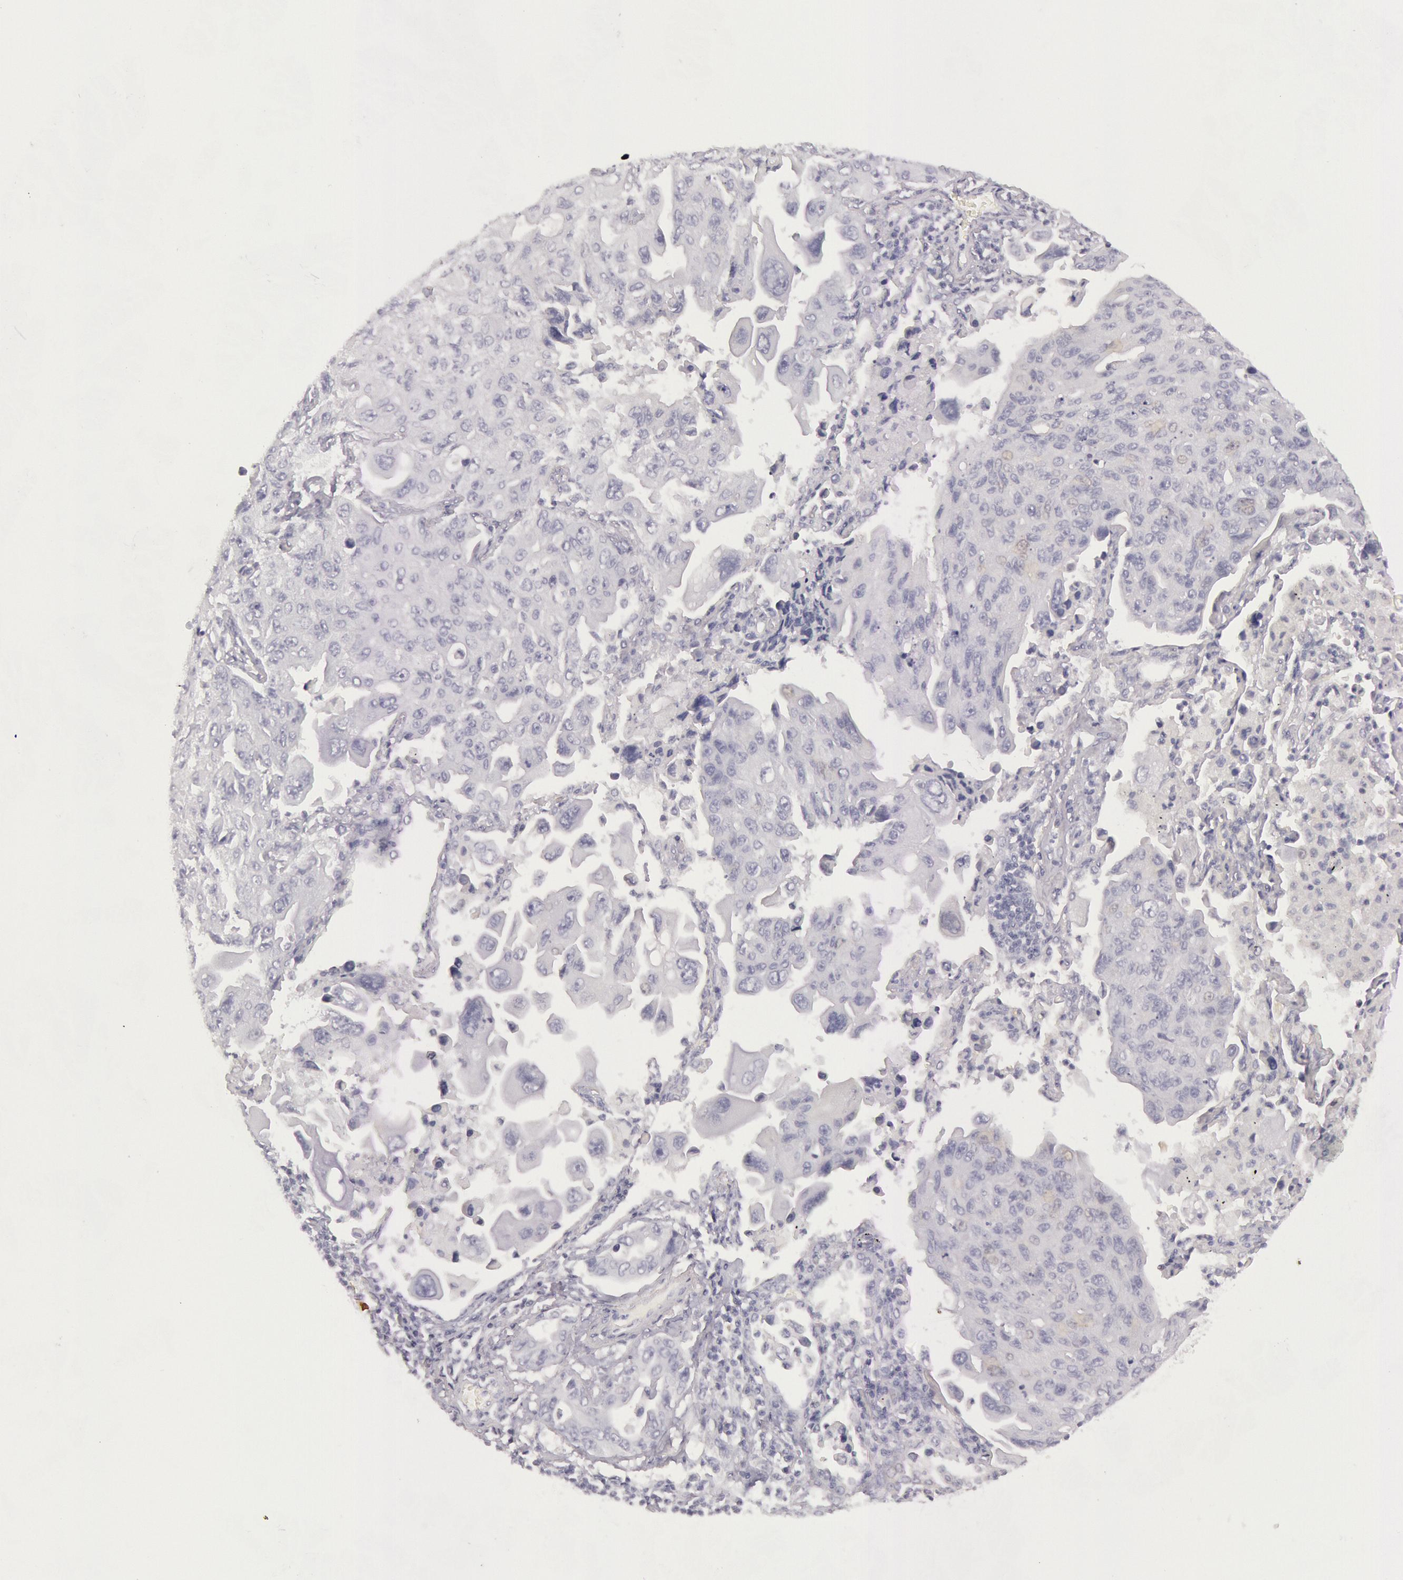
{"staining": {"intensity": "negative", "quantity": "none", "location": "none"}, "tissue": "lung cancer", "cell_type": "Tumor cells", "image_type": "cancer", "snomed": [{"axis": "morphology", "description": "Adenocarcinoma, NOS"}, {"axis": "topography", "description": "Lung"}], "caption": "IHC of lung cancer displays no expression in tumor cells.", "gene": "CKB", "patient": {"sex": "male", "age": 64}}